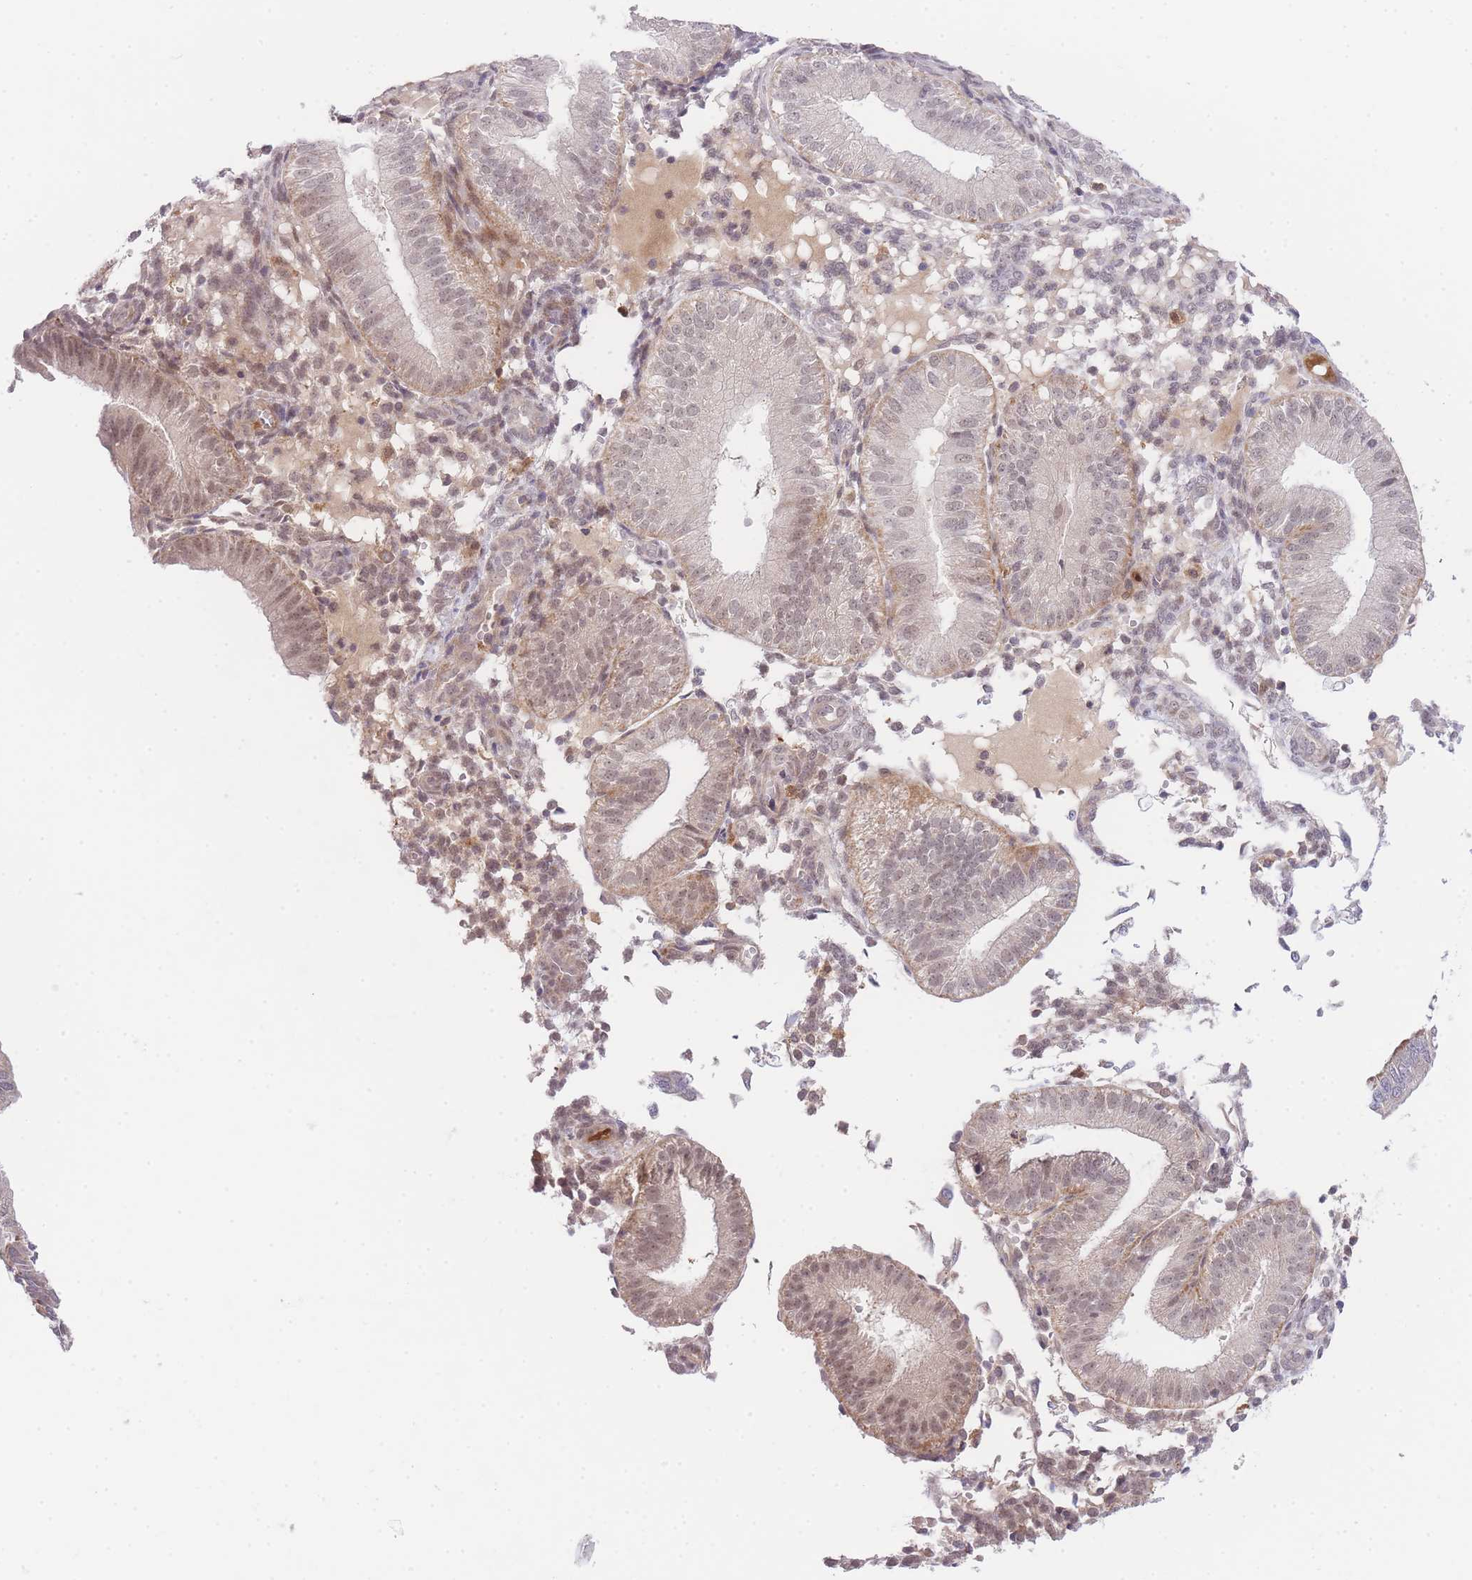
{"staining": {"intensity": "weak", "quantity": "<25%", "location": "nuclear"}, "tissue": "endometrium", "cell_type": "Cells in endometrial stroma", "image_type": "normal", "snomed": [{"axis": "morphology", "description": "Normal tissue, NOS"}, {"axis": "topography", "description": "Endometrium"}], "caption": "Cells in endometrial stroma show no significant expression in normal endometrium. Nuclei are stained in blue.", "gene": "SLC25A33", "patient": {"sex": "female", "age": 39}}